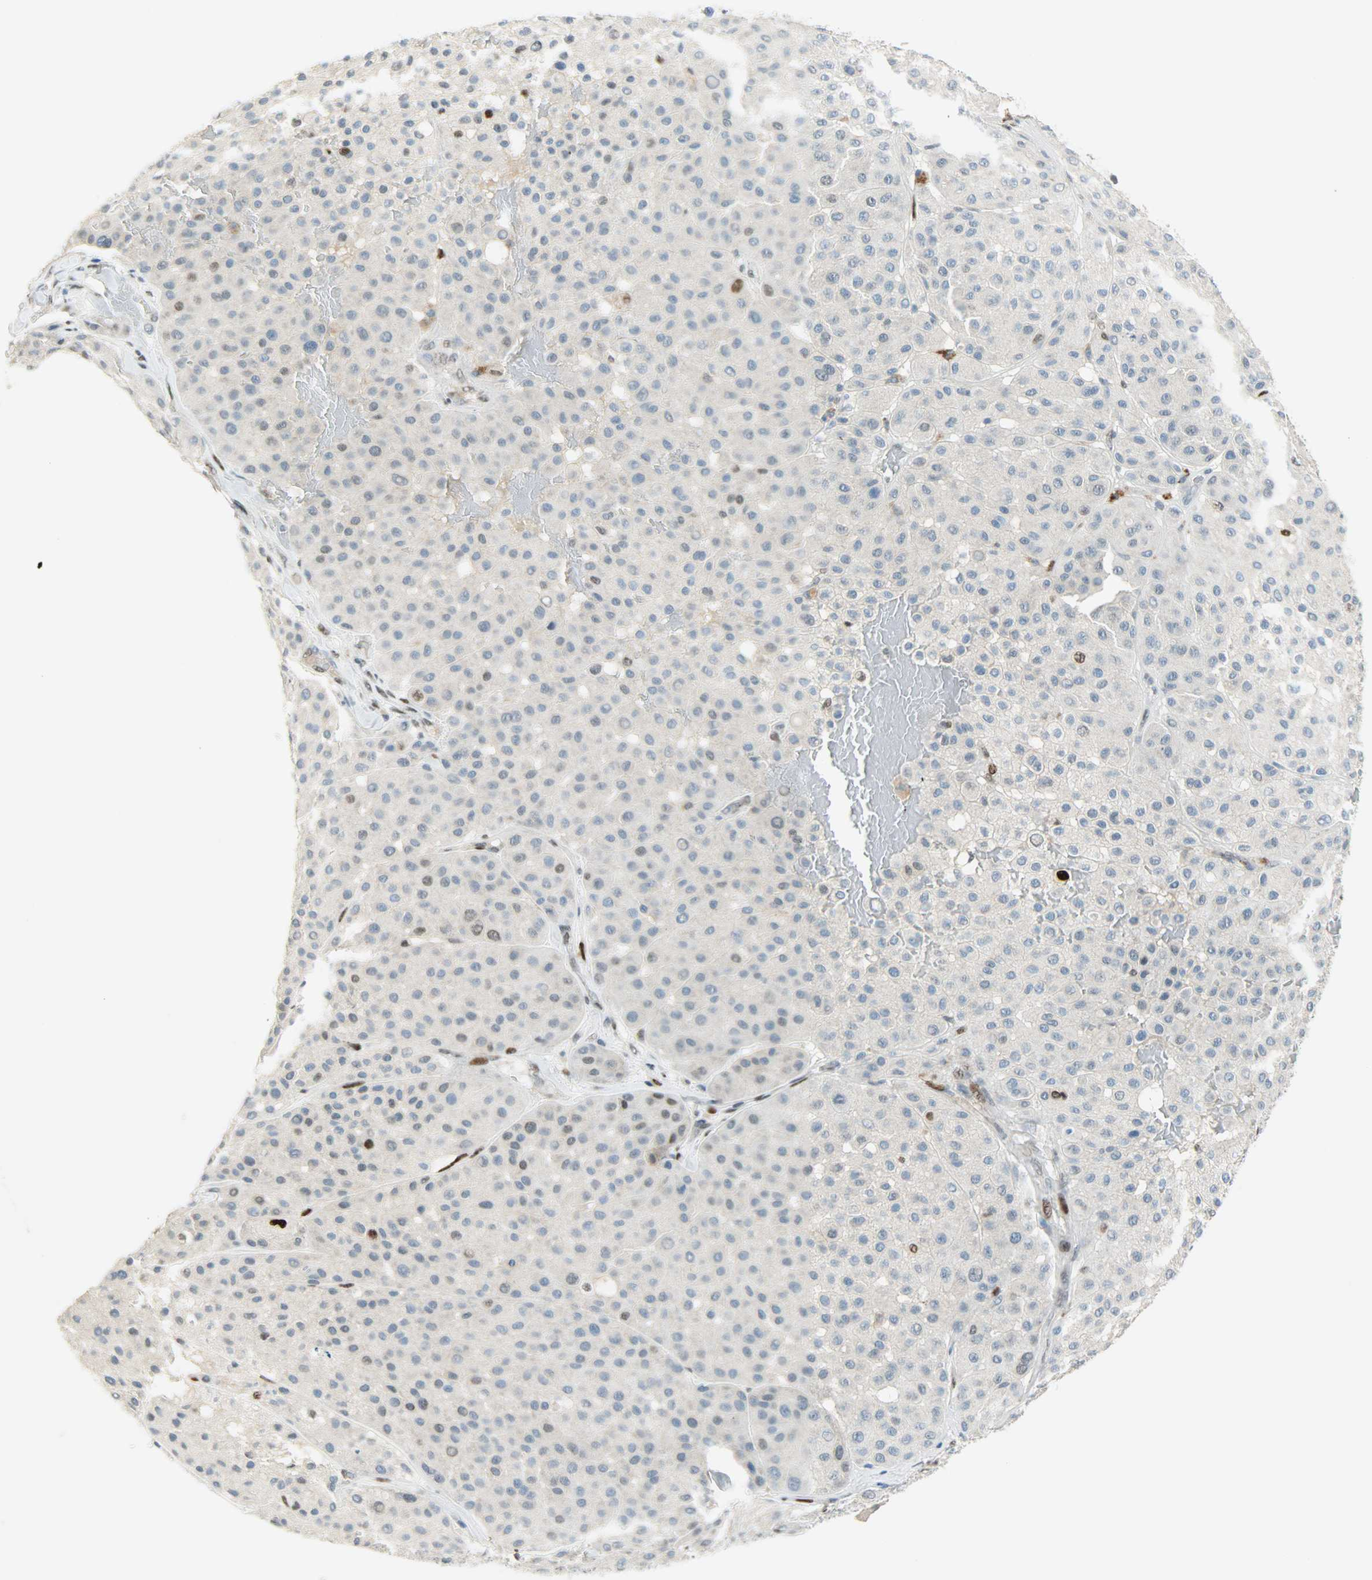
{"staining": {"intensity": "negative", "quantity": "none", "location": "none"}, "tissue": "melanoma", "cell_type": "Tumor cells", "image_type": "cancer", "snomed": [{"axis": "morphology", "description": "Normal tissue, NOS"}, {"axis": "morphology", "description": "Malignant melanoma, Metastatic site"}, {"axis": "topography", "description": "Skin"}], "caption": "Malignant melanoma (metastatic site) was stained to show a protein in brown. There is no significant expression in tumor cells.", "gene": "JUNB", "patient": {"sex": "male", "age": 41}}